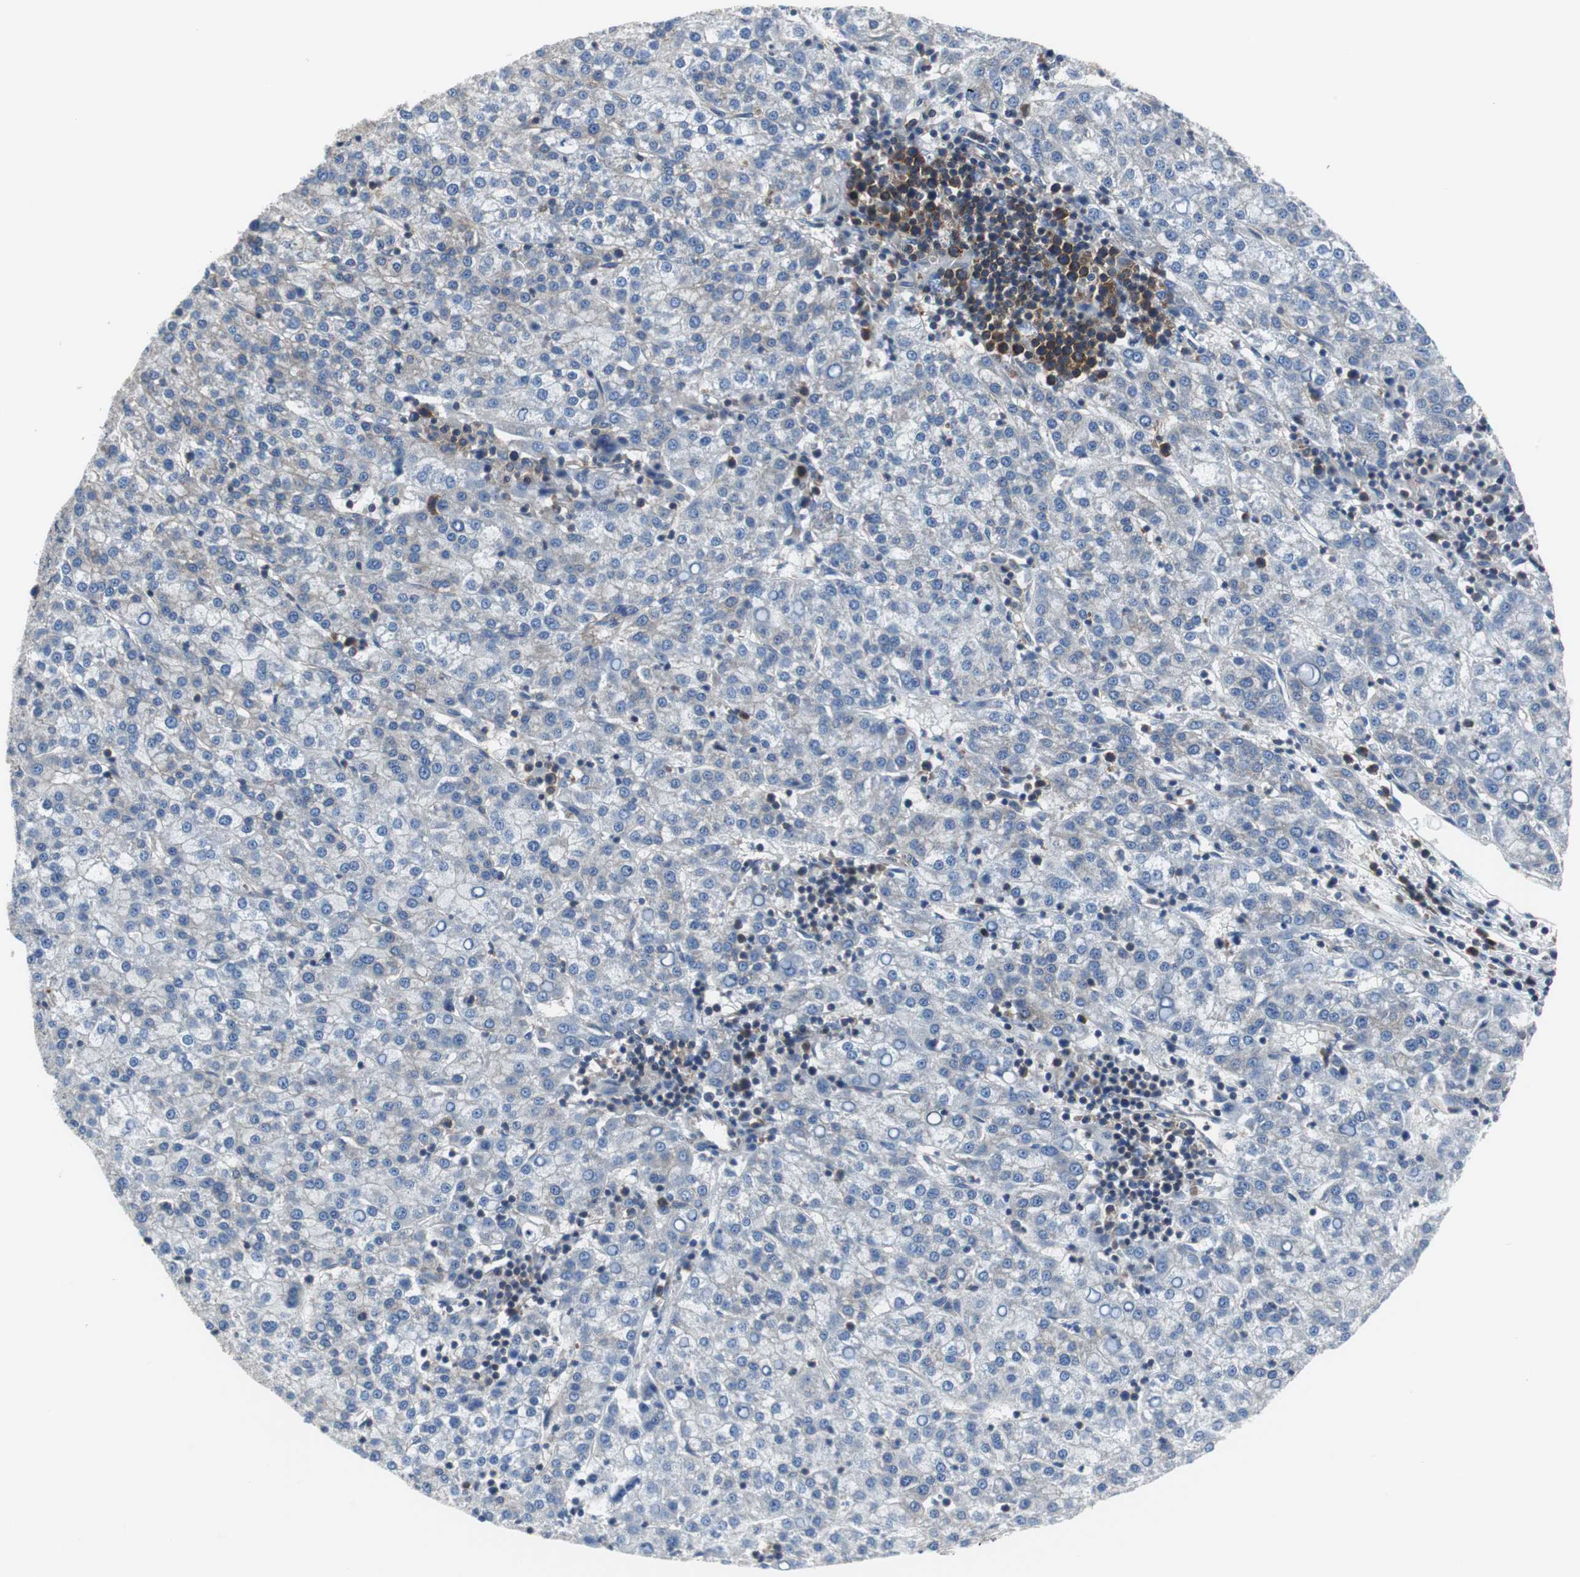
{"staining": {"intensity": "weak", "quantity": "25%-75%", "location": "cytoplasmic/membranous"}, "tissue": "liver cancer", "cell_type": "Tumor cells", "image_type": "cancer", "snomed": [{"axis": "morphology", "description": "Carcinoma, Hepatocellular, NOS"}, {"axis": "topography", "description": "Liver"}], "caption": "A histopathology image of human hepatocellular carcinoma (liver) stained for a protein displays weak cytoplasmic/membranous brown staining in tumor cells.", "gene": "BRAF", "patient": {"sex": "female", "age": 58}}